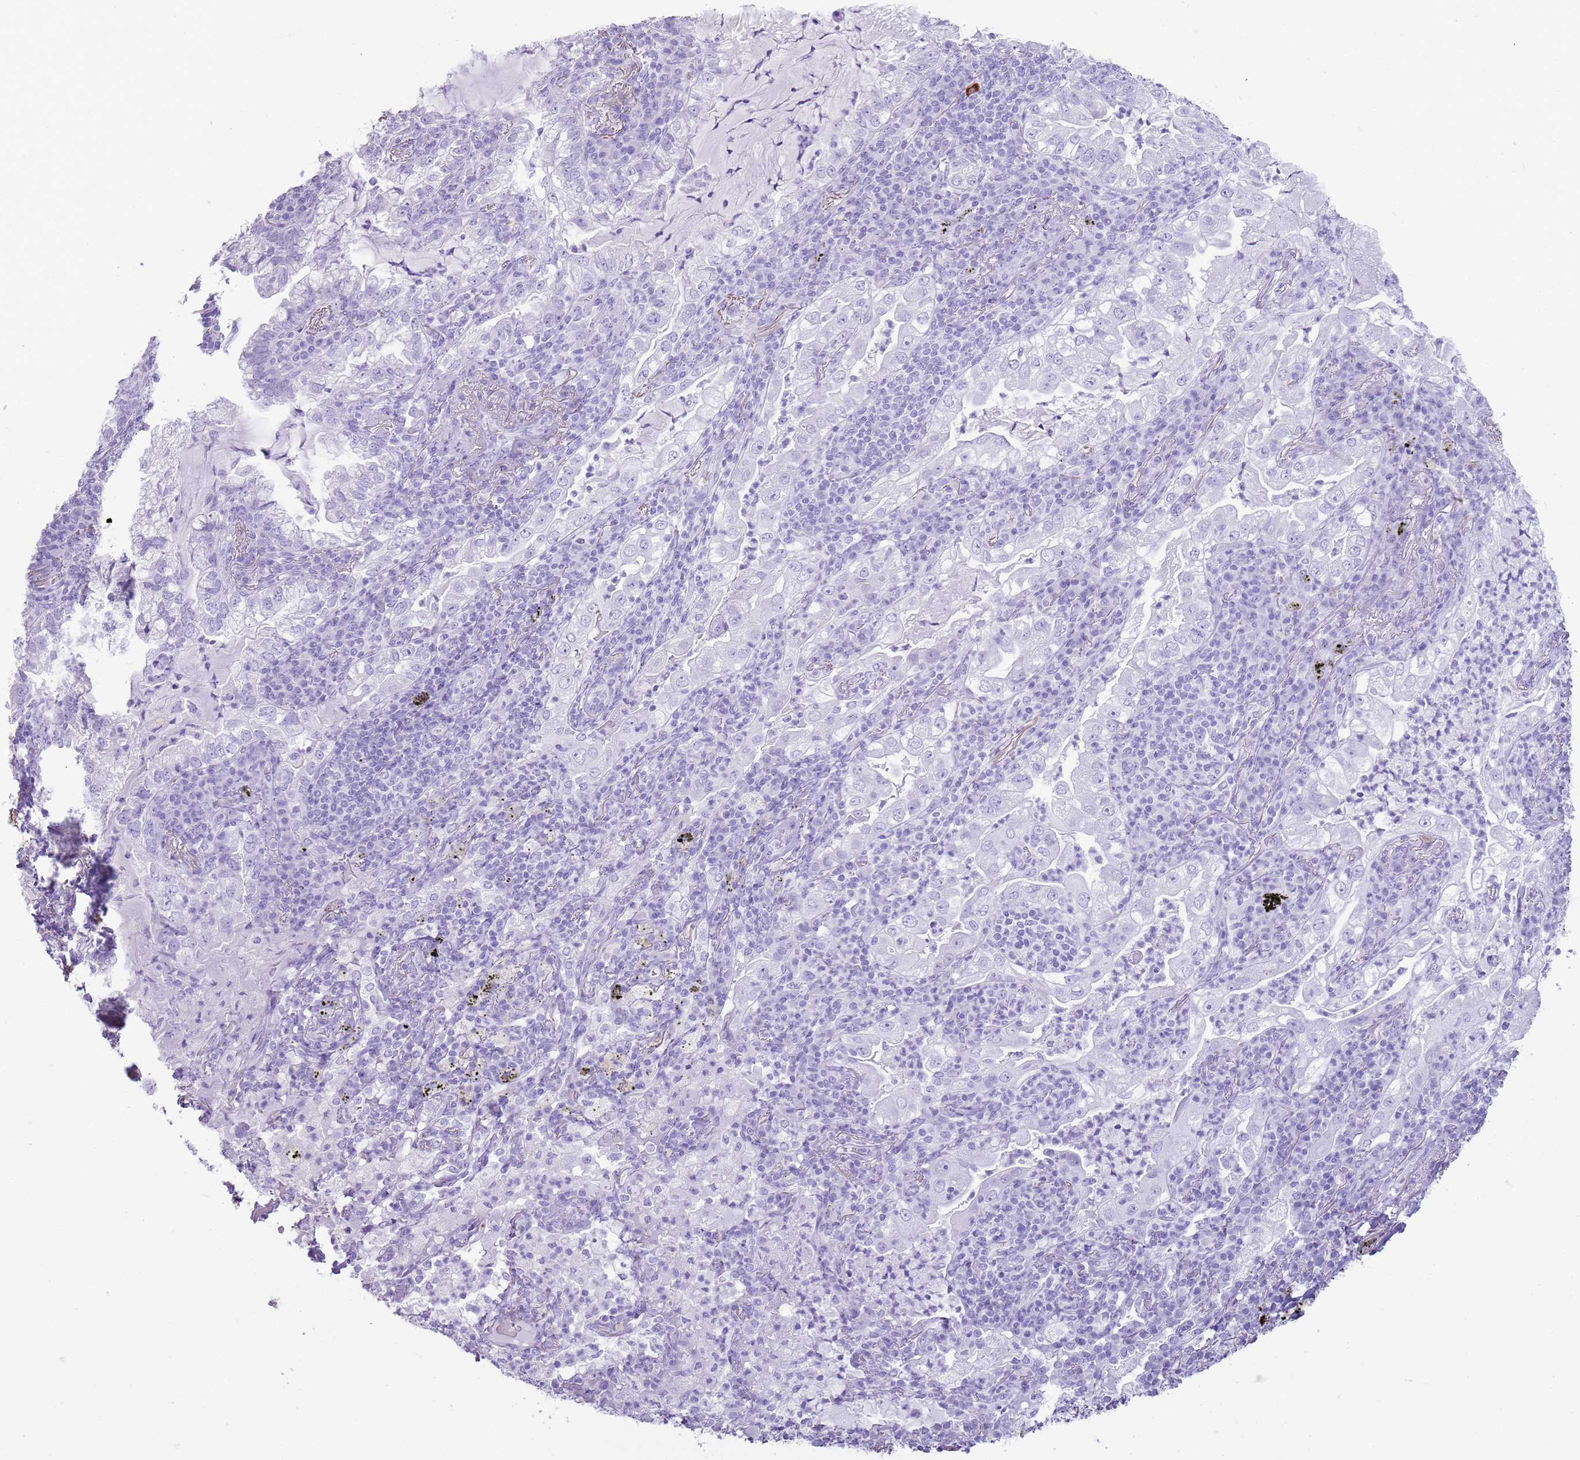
{"staining": {"intensity": "negative", "quantity": "none", "location": "none"}, "tissue": "lung cancer", "cell_type": "Tumor cells", "image_type": "cancer", "snomed": [{"axis": "morphology", "description": "Adenocarcinoma, NOS"}, {"axis": "topography", "description": "Lung"}], "caption": "Immunohistochemistry (IHC) of lung adenocarcinoma exhibits no expression in tumor cells. (Brightfield microscopy of DAB (3,3'-diaminobenzidine) immunohistochemistry at high magnification).", "gene": "NBPF3", "patient": {"sex": "female", "age": 73}}